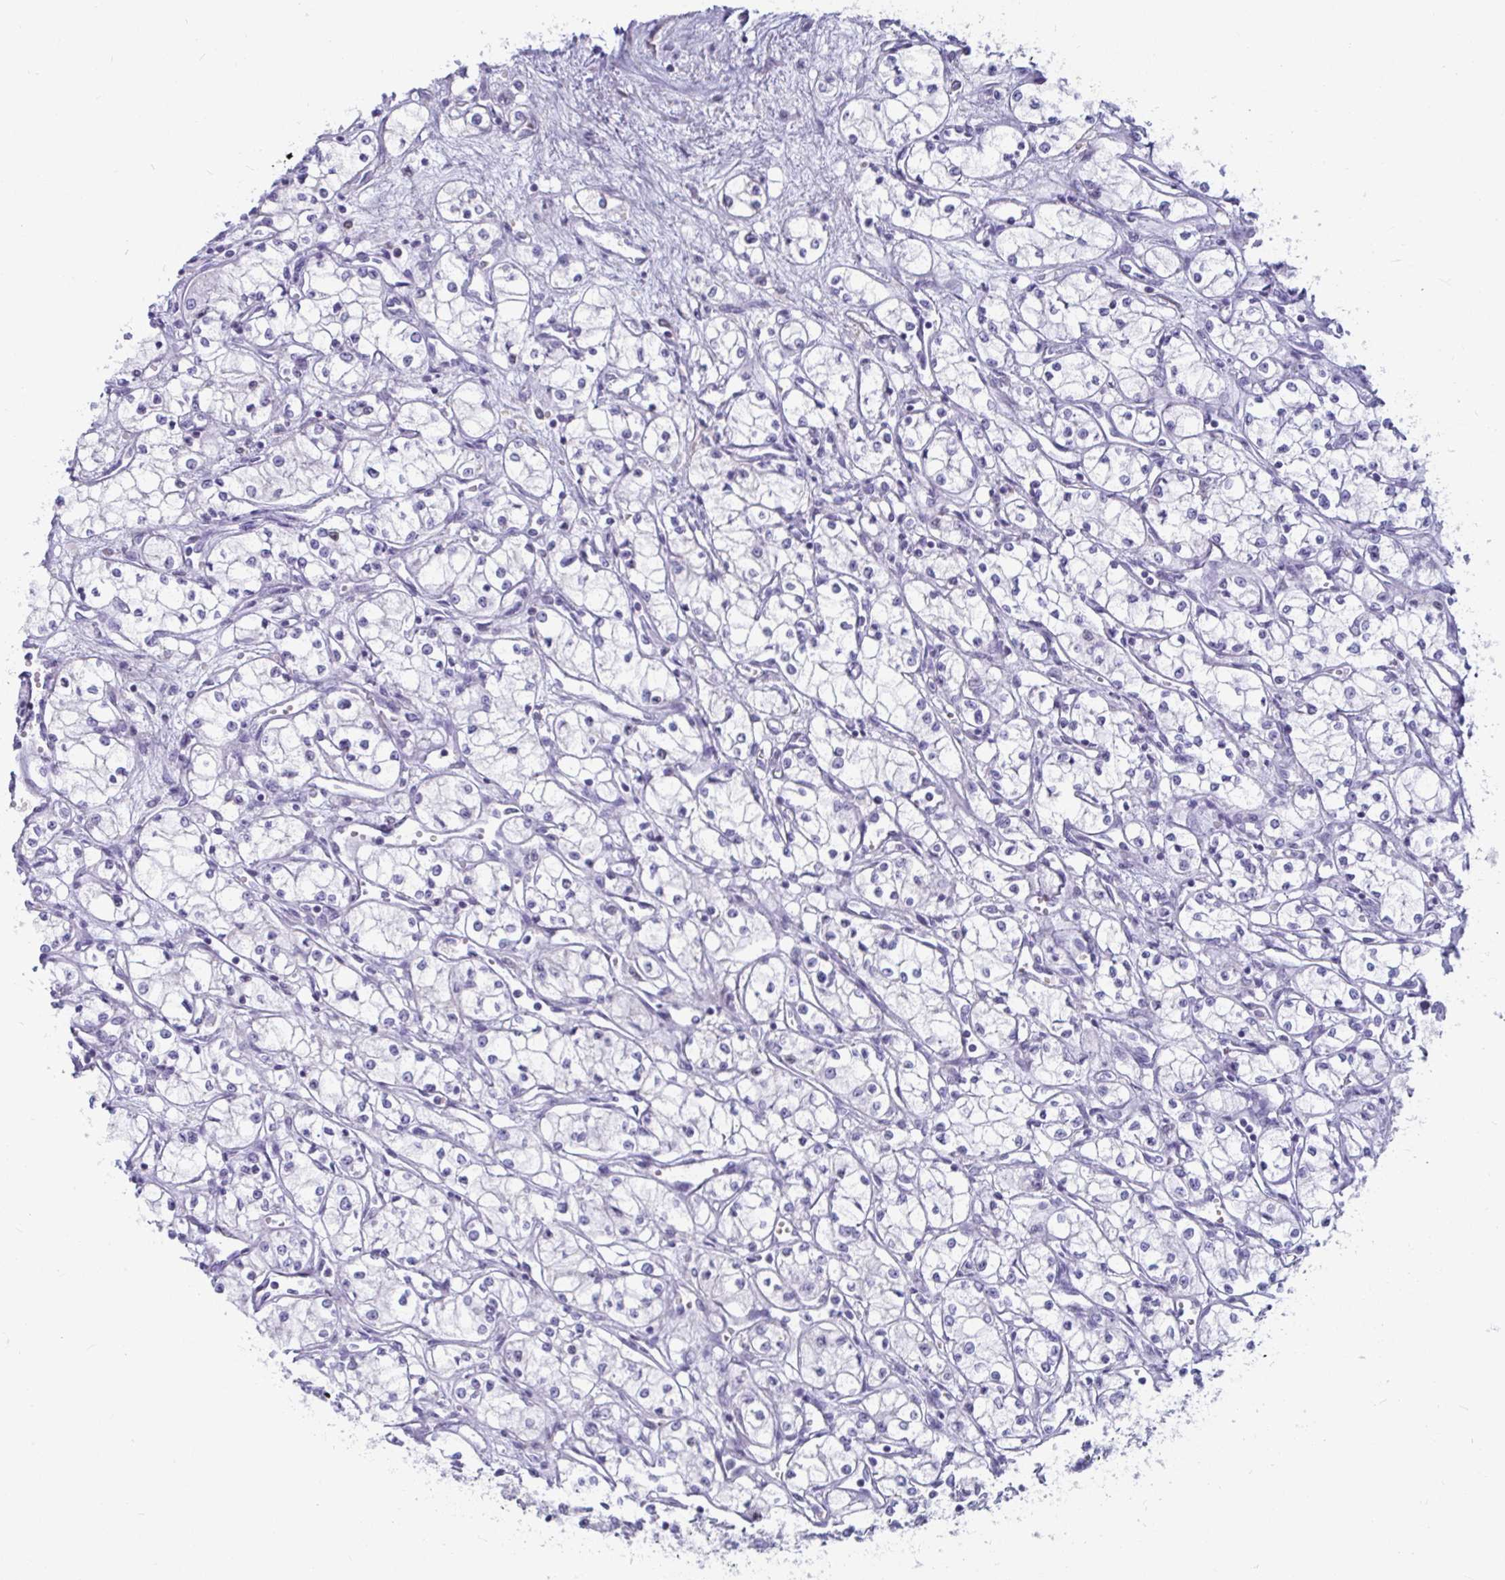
{"staining": {"intensity": "negative", "quantity": "none", "location": "none"}, "tissue": "renal cancer", "cell_type": "Tumor cells", "image_type": "cancer", "snomed": [{"axis": "morphology", "description": "Normal tissue, NOS"}, {"axis": "morphology", "description": "Adenocarcinoma, NOS"}, {"axis": "topography", "description": "Kidney"}], "caption": "A micrograph of human renal adenocarcinoma is negative for staining in tumor cells. Brightfield microscopy of immunohistochemistry stained with DAB (3,3'-diaminobenzidine) (brown) and hematoxylin (blue), captured at high magnification.", "gene": "NPY", "patient": {"sex": "male", "age": 59}}